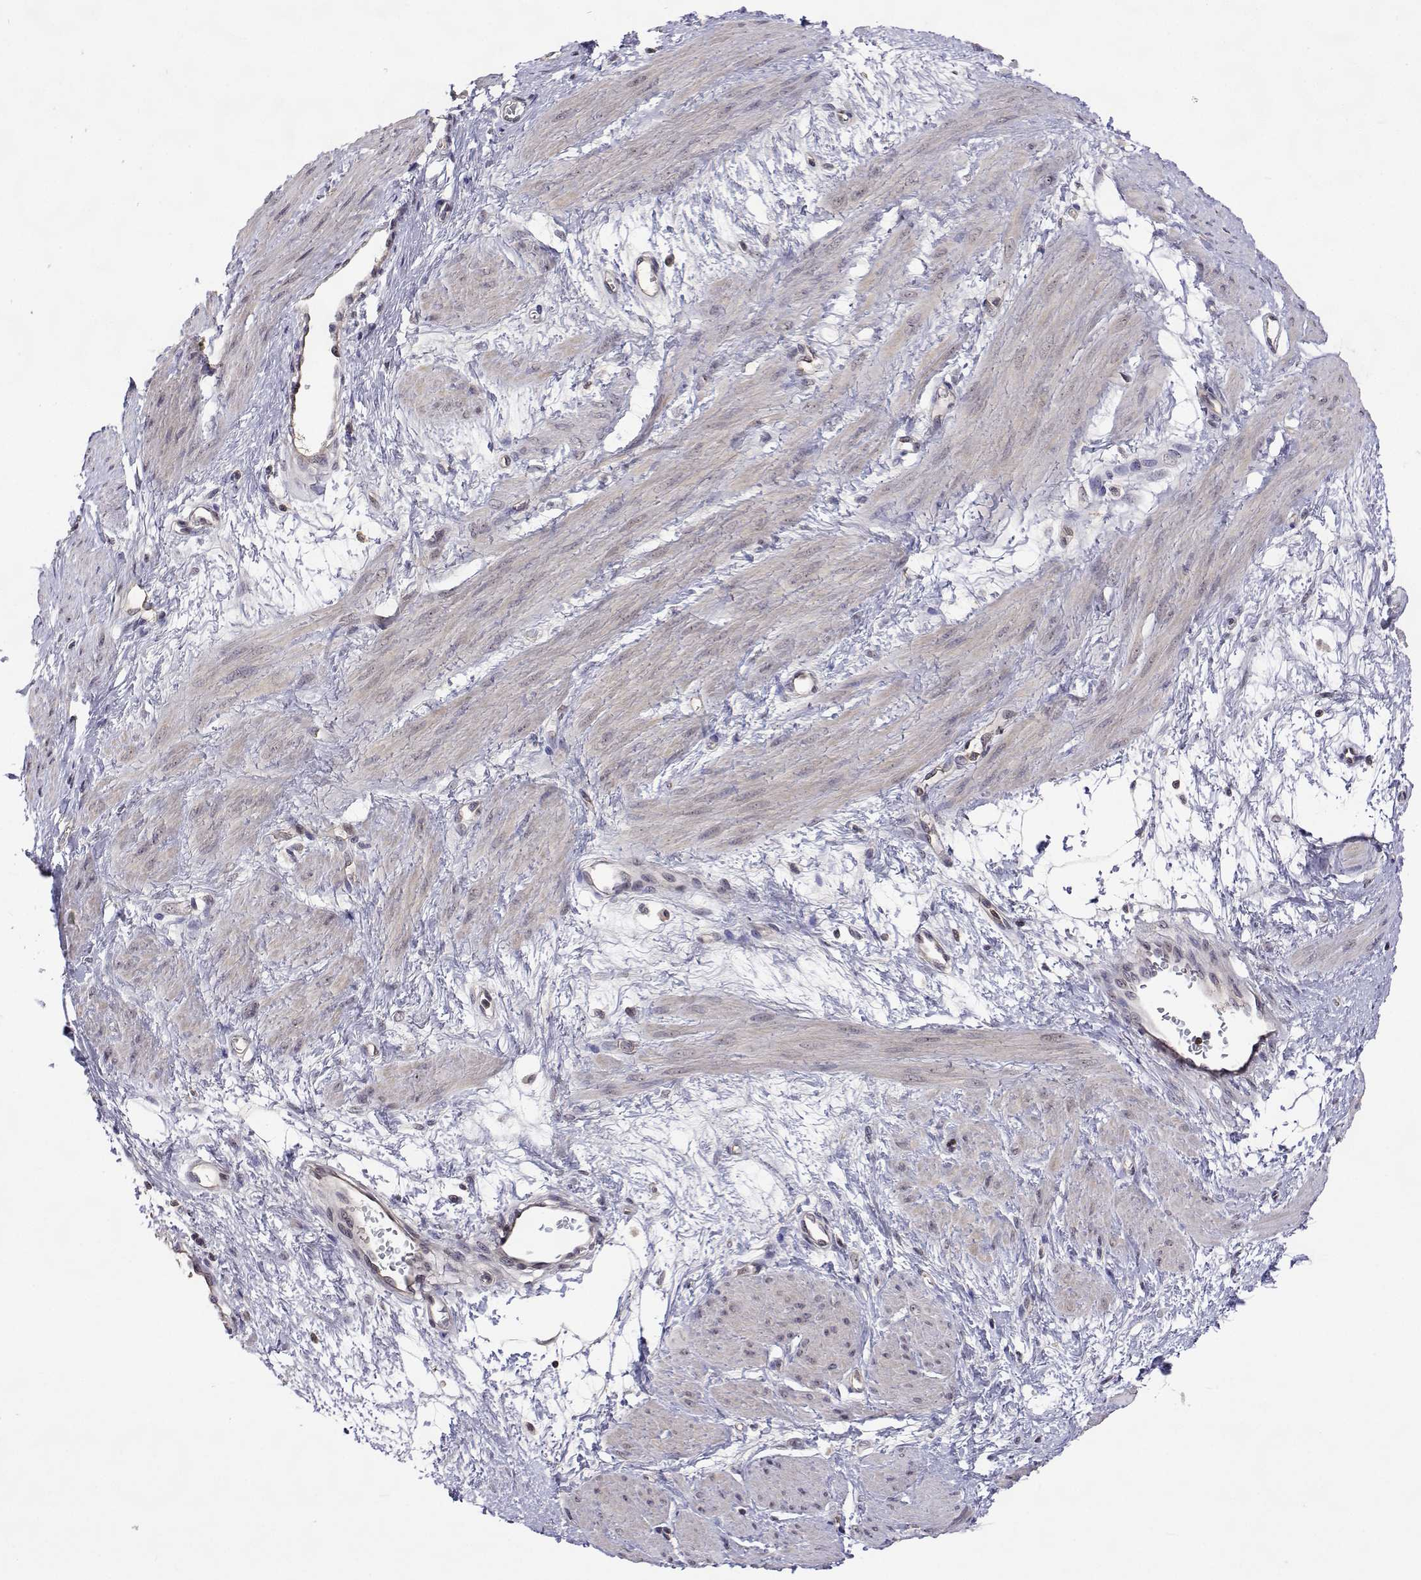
{"staining": {"intensity": "weak", "quantity": "25%-75%", "location": "nuclear"}, "tissue": "smooth muscle", "cell_type": "Smooth muscle cells", "image_type": "normal", "snomed": [{"axis": "morphology", "description": "Normal tissue, NOS"}, {"axis": "topography", "description": "Smooth muscle"}, {"axis": "topography", "description": "Uterus"}], "caption": "The immunohistochemical stain highlights weak nuclear expression in smooth muscle cells of unremarkable smooth muscle. (DAB IHC, brown staining for protein, blue staining for nuclei).", "gene": "NHP2", "patient": {"sex": "female", "age": 39}}